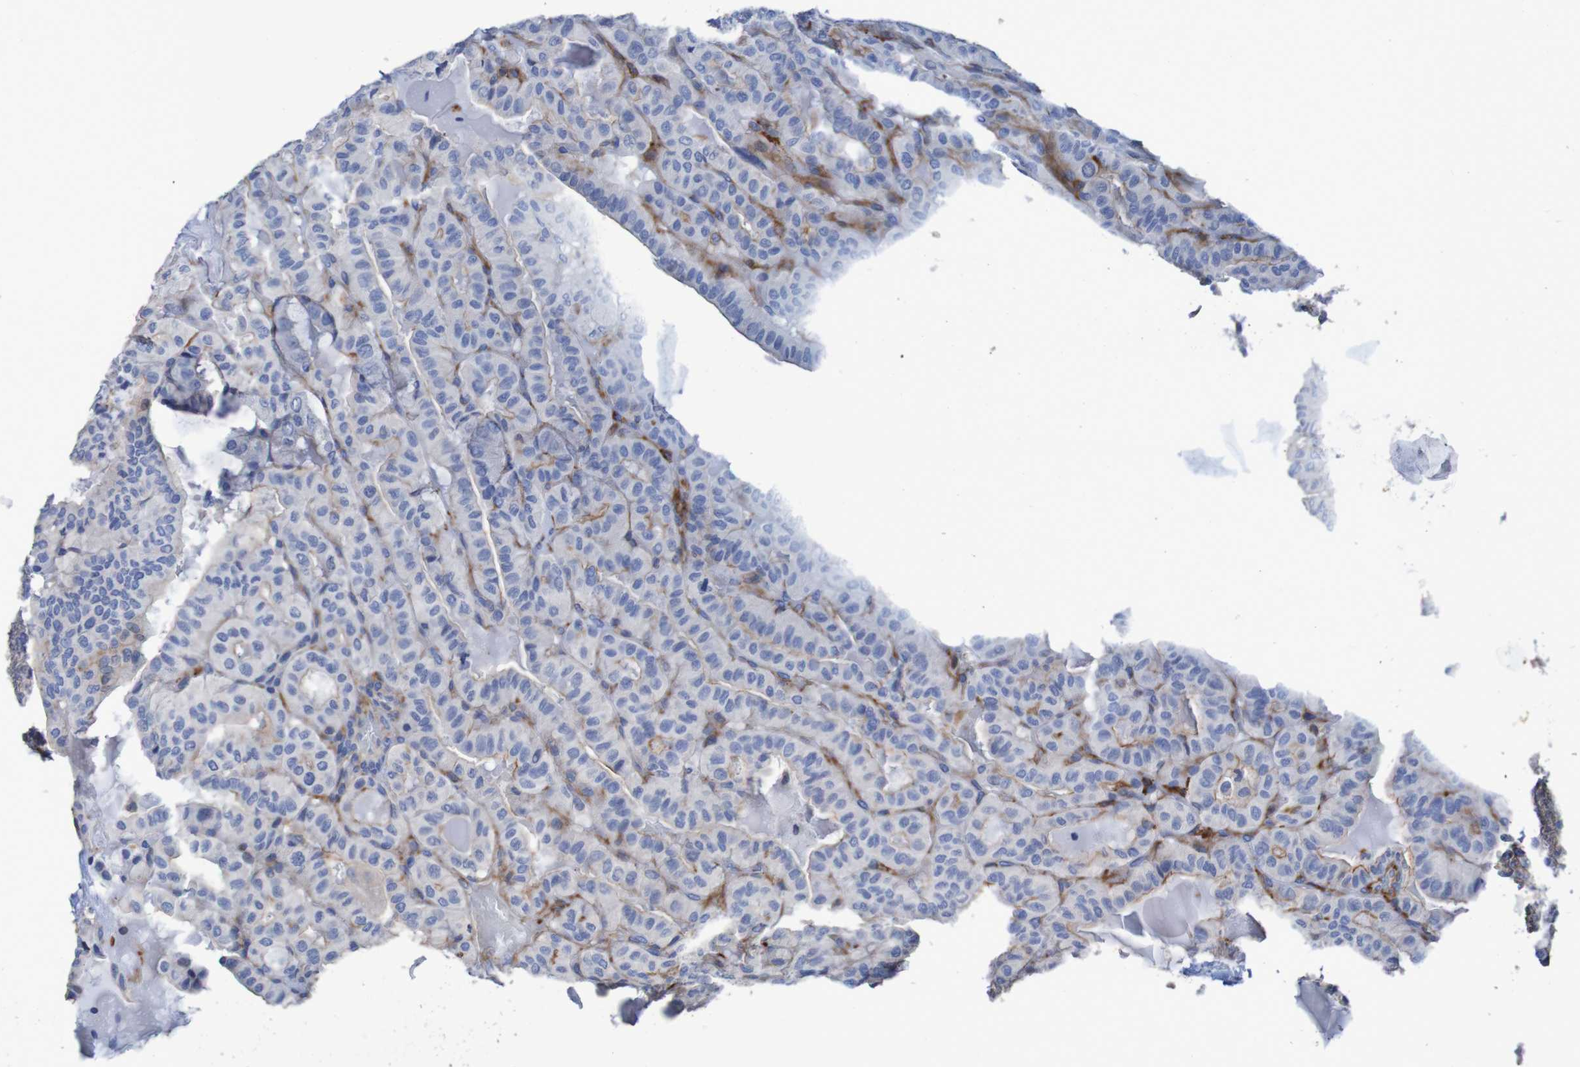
{"staining": {"intensity": "negative", "quantity": "none", "location": "none"}, "tissue": "thyroid cancer", "cell_type": "Tumor cells", "image_type": "cancer", "snomed": [{"axis": "morphology", "description": "Papillary adenocarcinoma, NOS"}, {"axis": "topography", "description": "Thyroid gland"}], "caption": "Thyroid cancer (papillary adenocarcinoma) was stained to show a protein in brown. There is no significant expression in tumor cells.", "gene": "RNF182", "patient": {"sex": "male", "age": 77}}